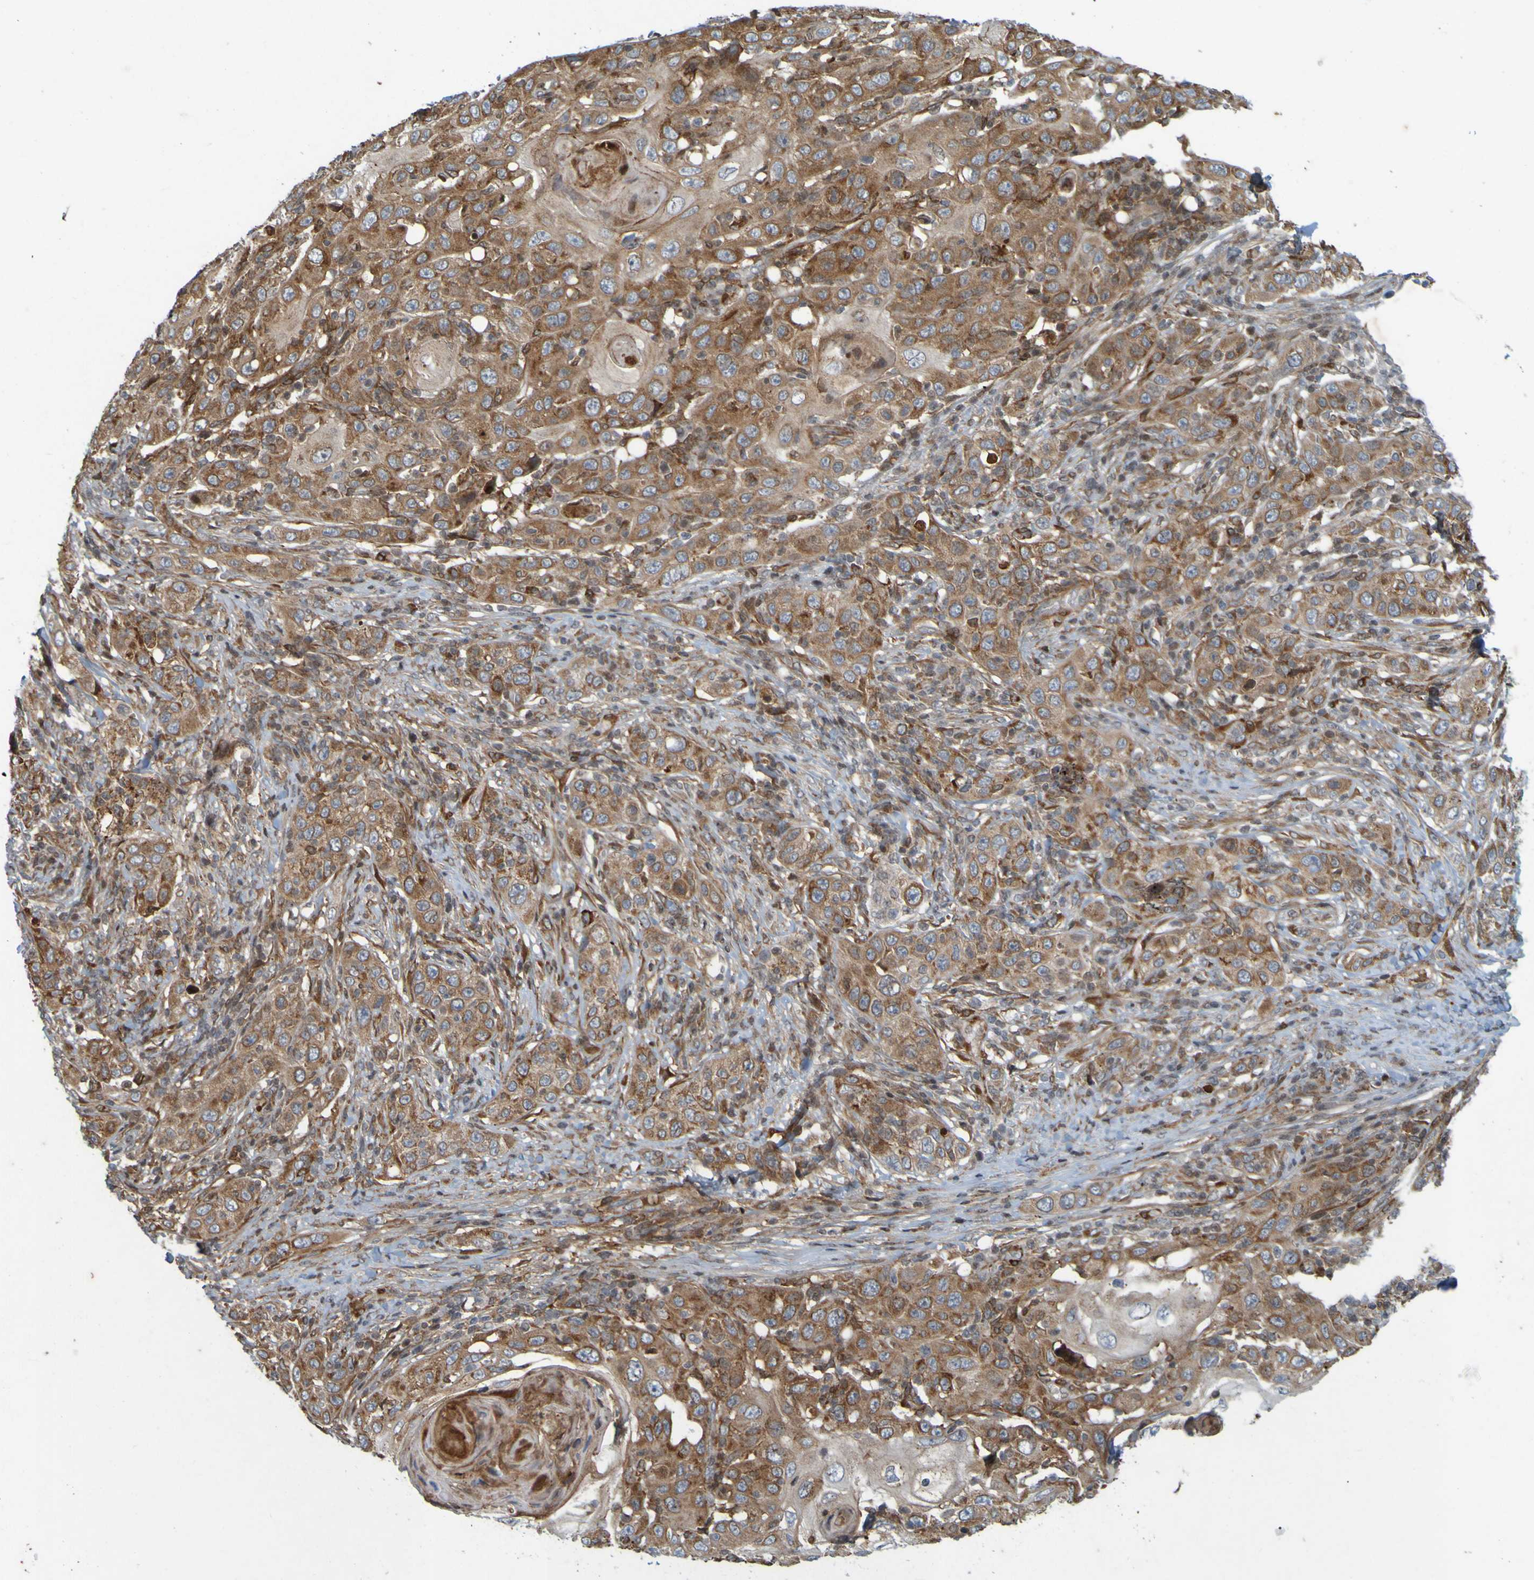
{"staining": {"intensity": "moderate", "quantity": ">75%", "location": "cytoplasmic/membranous"}, "tissue": "skin cancer", "cell_type": "Tumor cells", "image_type": "cancer", "snomed": [{"axis": "morphology", "description": "Squamous cell carcinoma, NOS"}, {"axis": "topography", "description": "Skin"}], "caption": "DAB immunohistochemical staining of skin squamous cell carcinoma demonstrates moderate cytoplasmic/membranous protein expression in approximately >75% of tumor cells.", "gene": "GUCY1A1", "patient": {"sex": "female", "age": 88}}